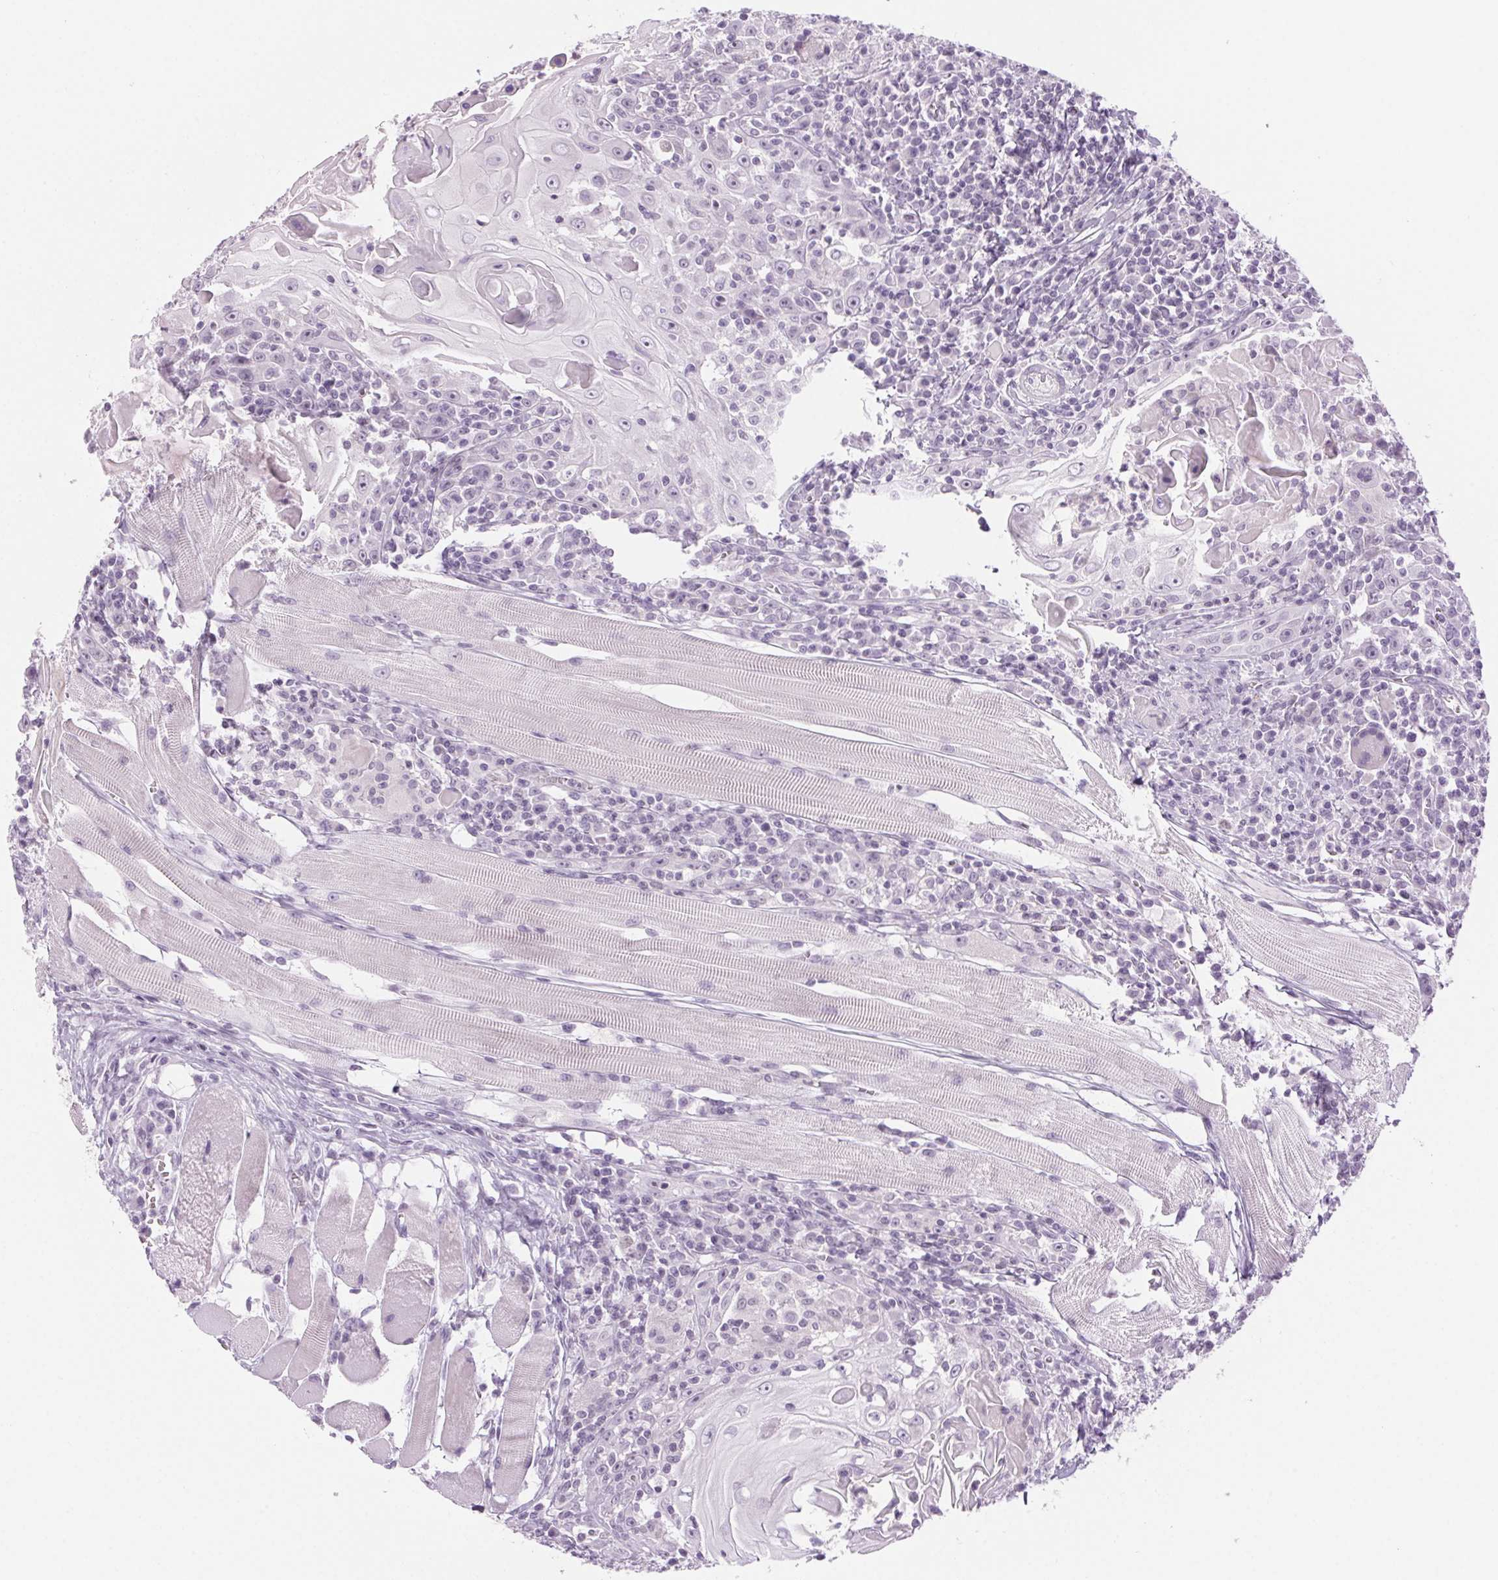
{"staining": {"intensity": "negative", "quantity": "none", "location": "none"}, "tissue": "head and neck cancer", "cell_type": "Tumor cells", "image_type": "cancer", "snomed": [{"axis": "morphology", "description": "Squamous cell carcinoma, NOS"}, {"axis": "topography", "description": "Head-Neck"}], "caption": "There is no significant staining in tumor cells of head and neck squamous cell carcinoma.", "gene": "SLC6A19", "patient": {"sex": "male", "age": 52}}